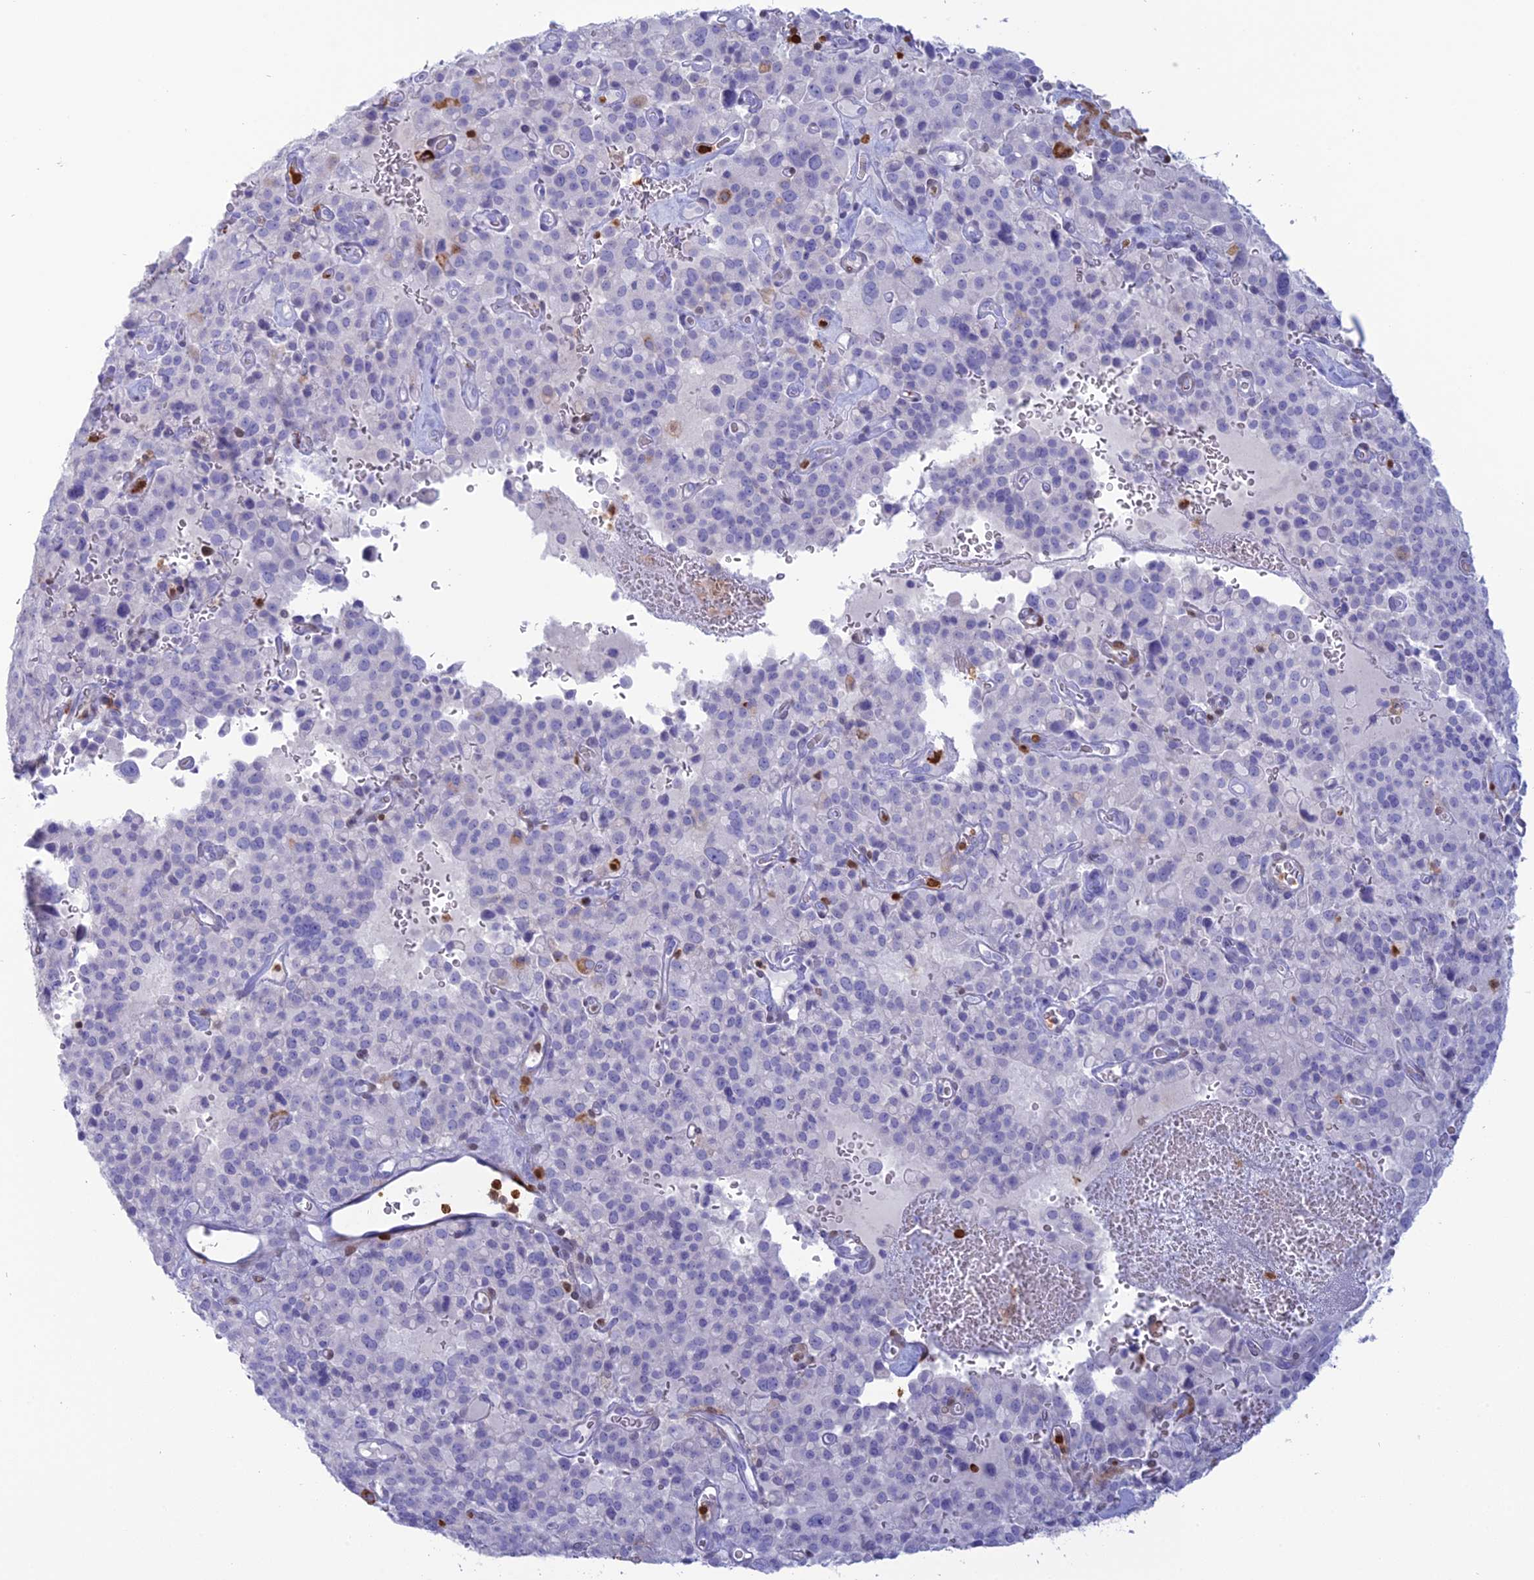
{"staining": {"intensity": "negative", "quantity": "none", "location": "none"}, "tissue": "pancreatic cancer", "cell_type": "Tumor cells", "image_type": "cancer", "snomed": [{"axis": "morphology", "description": "Adenocarcinoma, NOS"}, {"axis": "topography", "description": "Pancreas"}], "caption": "Protein analysis of pancreatic cancer exhibits no significant positivity in tumor cells.", "gene": "PGBD4", "patient": {"sex": "male", "age": 65}}